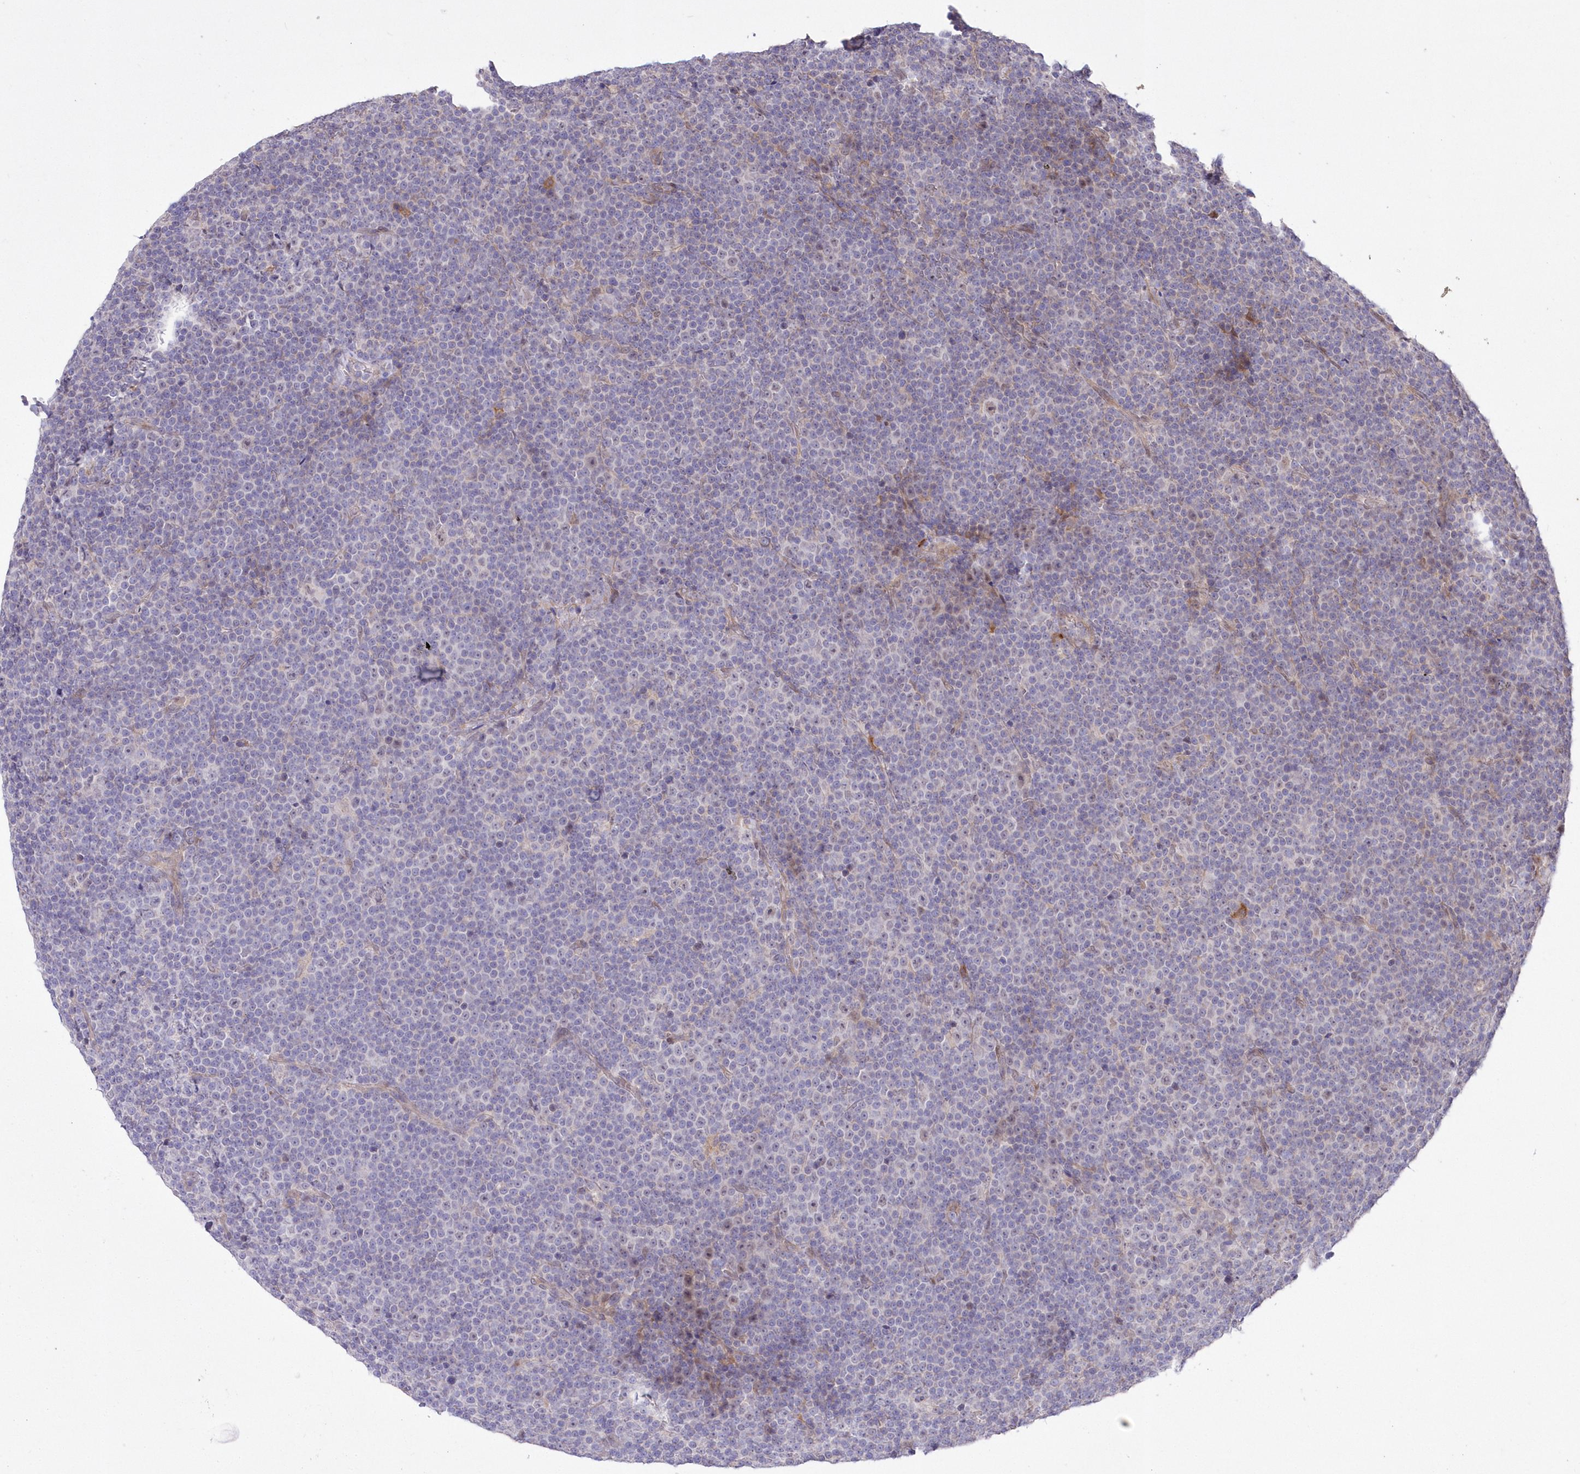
{"staining": {"intensity": "negative", "quantity": "none", "location": "none"}, "tissue": "lymphoma", "cell_type": "Tumor cells", "image_type": "cancer", "snomed": [{"axis": "morphology", "description": "Malignant lymphoma, non-Hodgkin's type, Low grade"}, {"axis": "topography", "description": "Lymph node"}], "caption": "DAB (3,3'-diaminobenzidine) immunohistochemical staining of lymphoma reveals no significant staining in tumor cells. (DAB (3,3'-diaminobenzidine) immunohistochemistry, high magnification).", "gene": "FAM241B", "patient": {"sex": "female", "age": 67}}